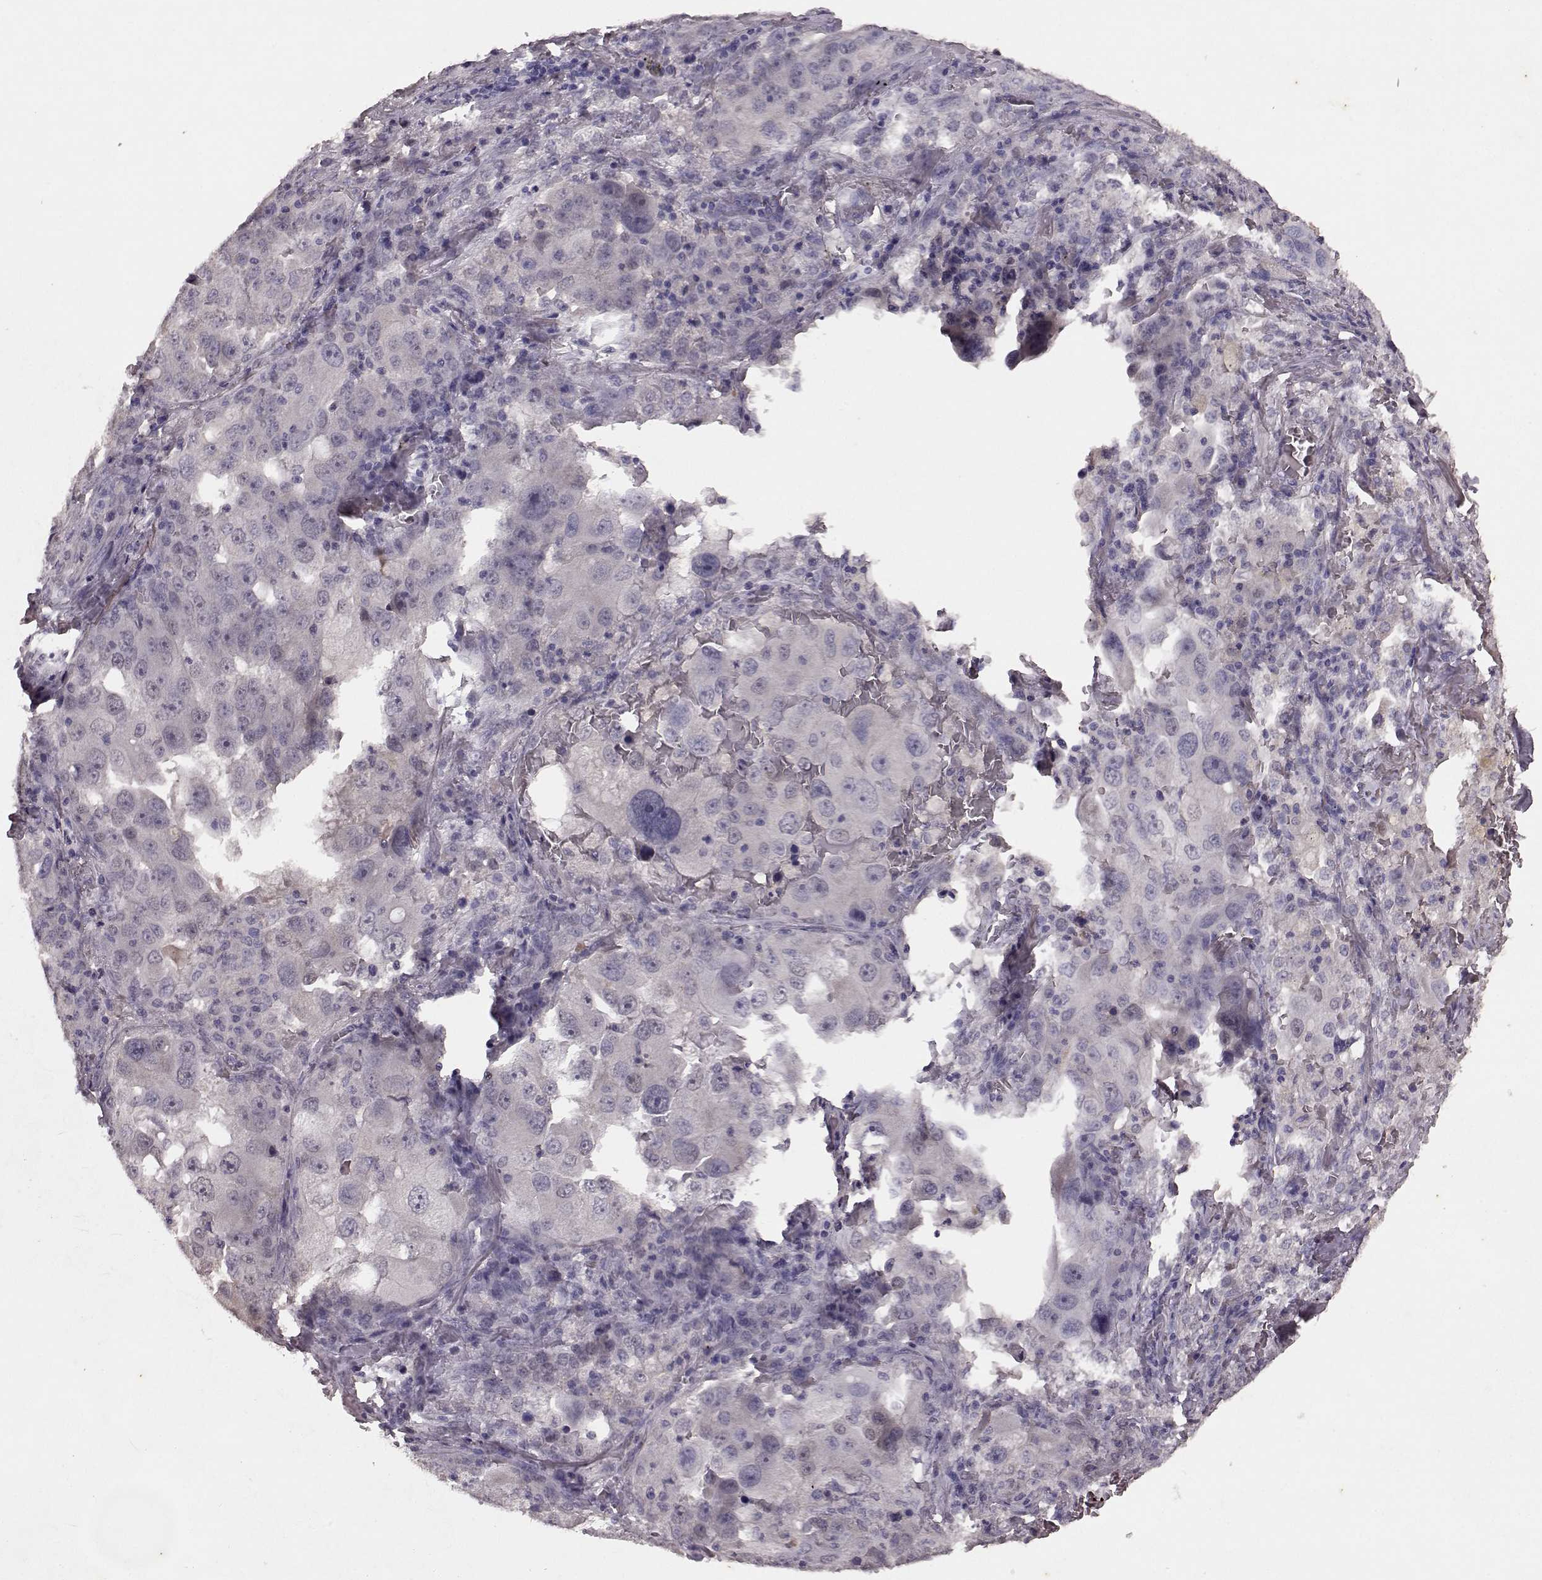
{"staining": {"intensity": "negative", "quantity": "none", "location": "none"}, "tissue": "lung cancer", "cell_type": "Tumor cells", "image_type": "cancer", "snomed": [{"axis": "morphology", "description": "Adenocarcinoma, NOS"}, {"axis": "topography", "description": "Lung"}], "caption": "Lung cancer (adenocarcinoma) stained for a protein using immunohistochemistry reveals no staining tumor cells.", "gene": "FRRS1L", "patient": {"sex": "female", "age": 61}}